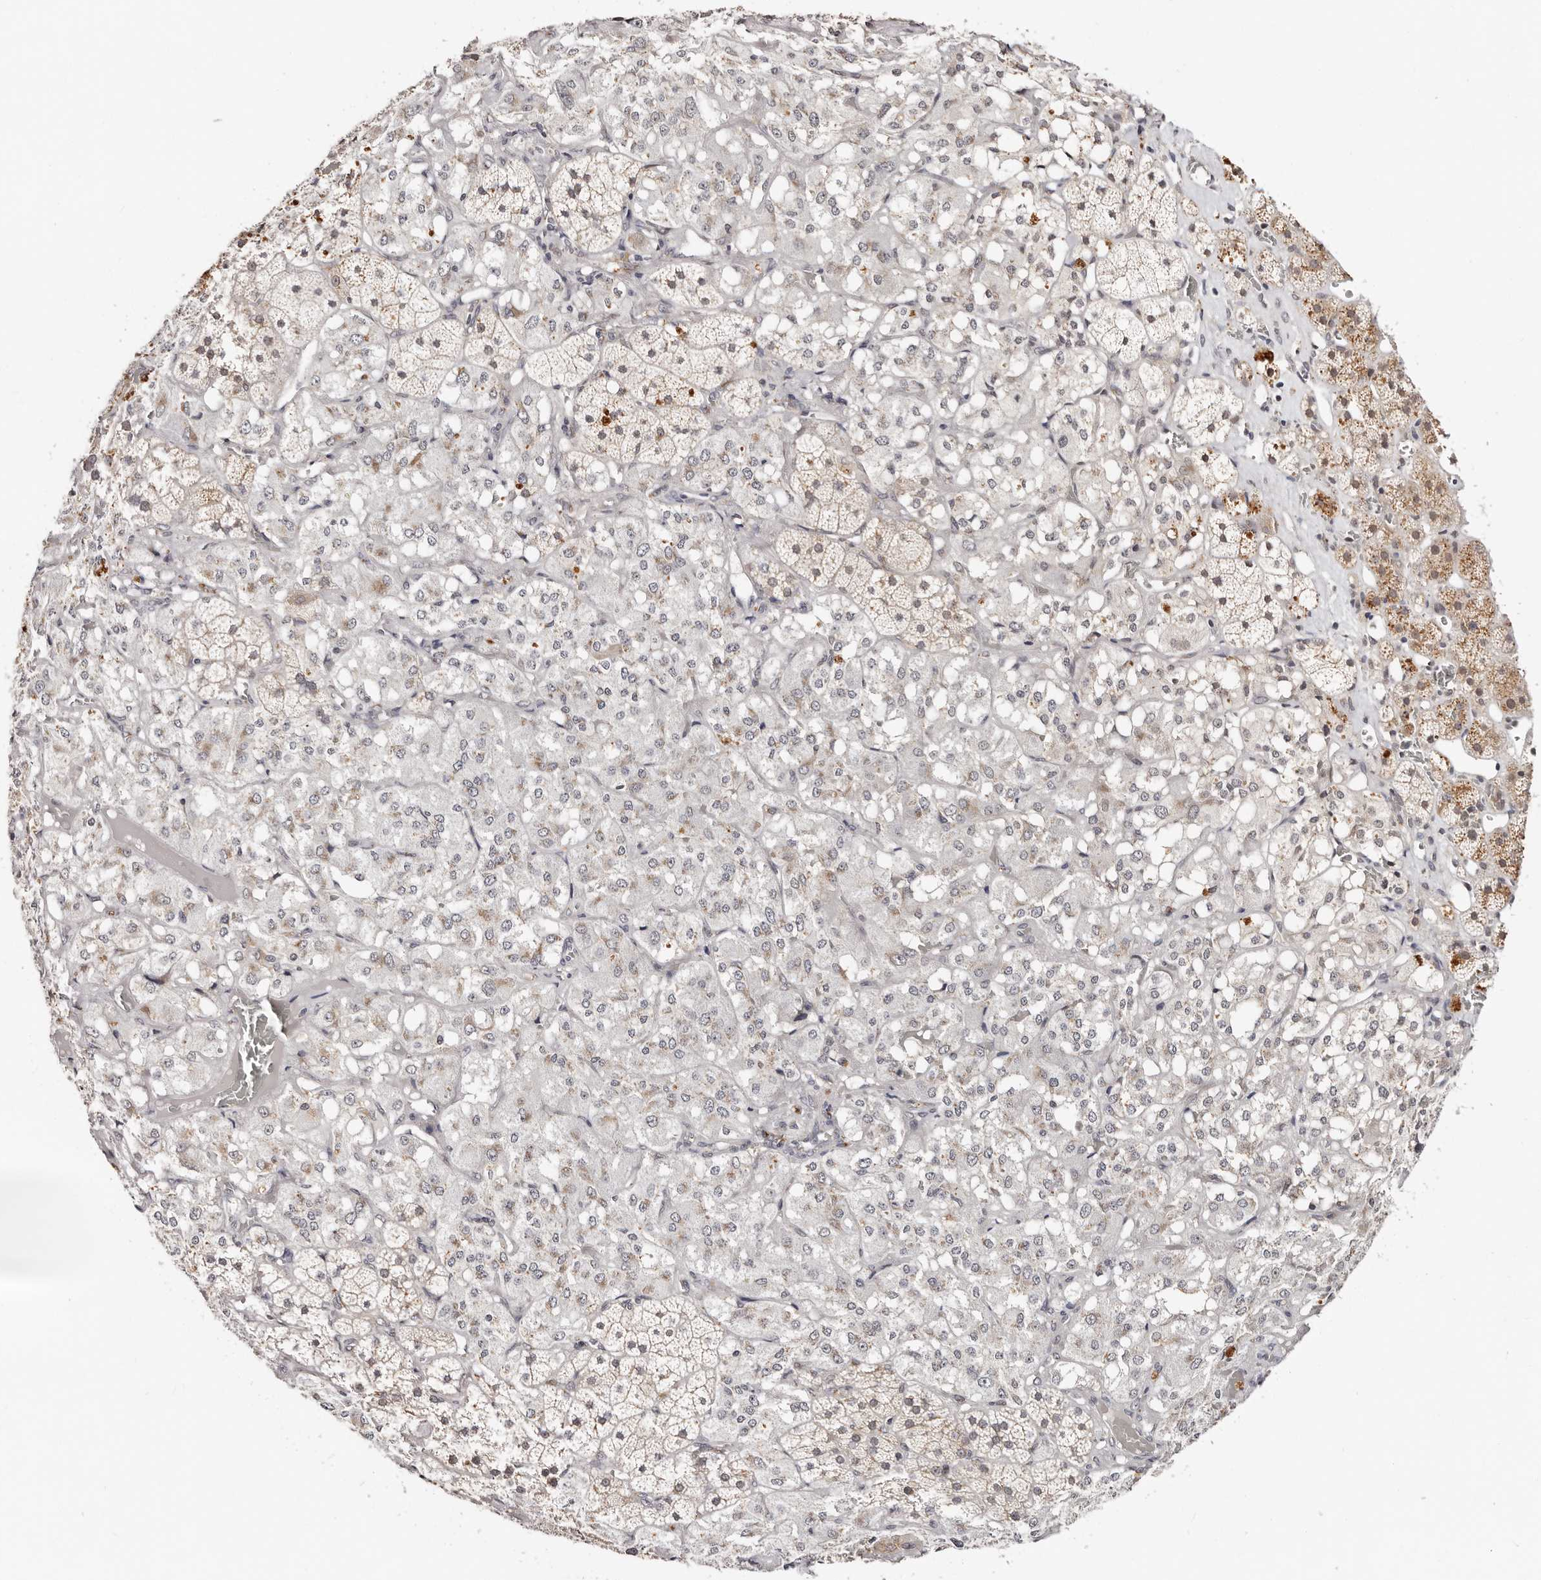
{"staining": {"intensity": "moderate", "quantity": "25%-75%", "location": "cytoplasmic/membranous"}, "tissue": "adrenal gland", "cell_type": "Glandular cells", "image_type": "normal", "snomed": [{"axis": "morphology", "description": "Normal tissue, NOS"}, {"axis": "topography", "description": "Adrenal gland"}], "caption": "Protein staining of normal adrenal gland displays moderate cytoplasmic/membranous staining in approximately 25%-75% of glandular cells.", "gene": "VIPAS39", "patient": {"sex": "male", "age": 57}}